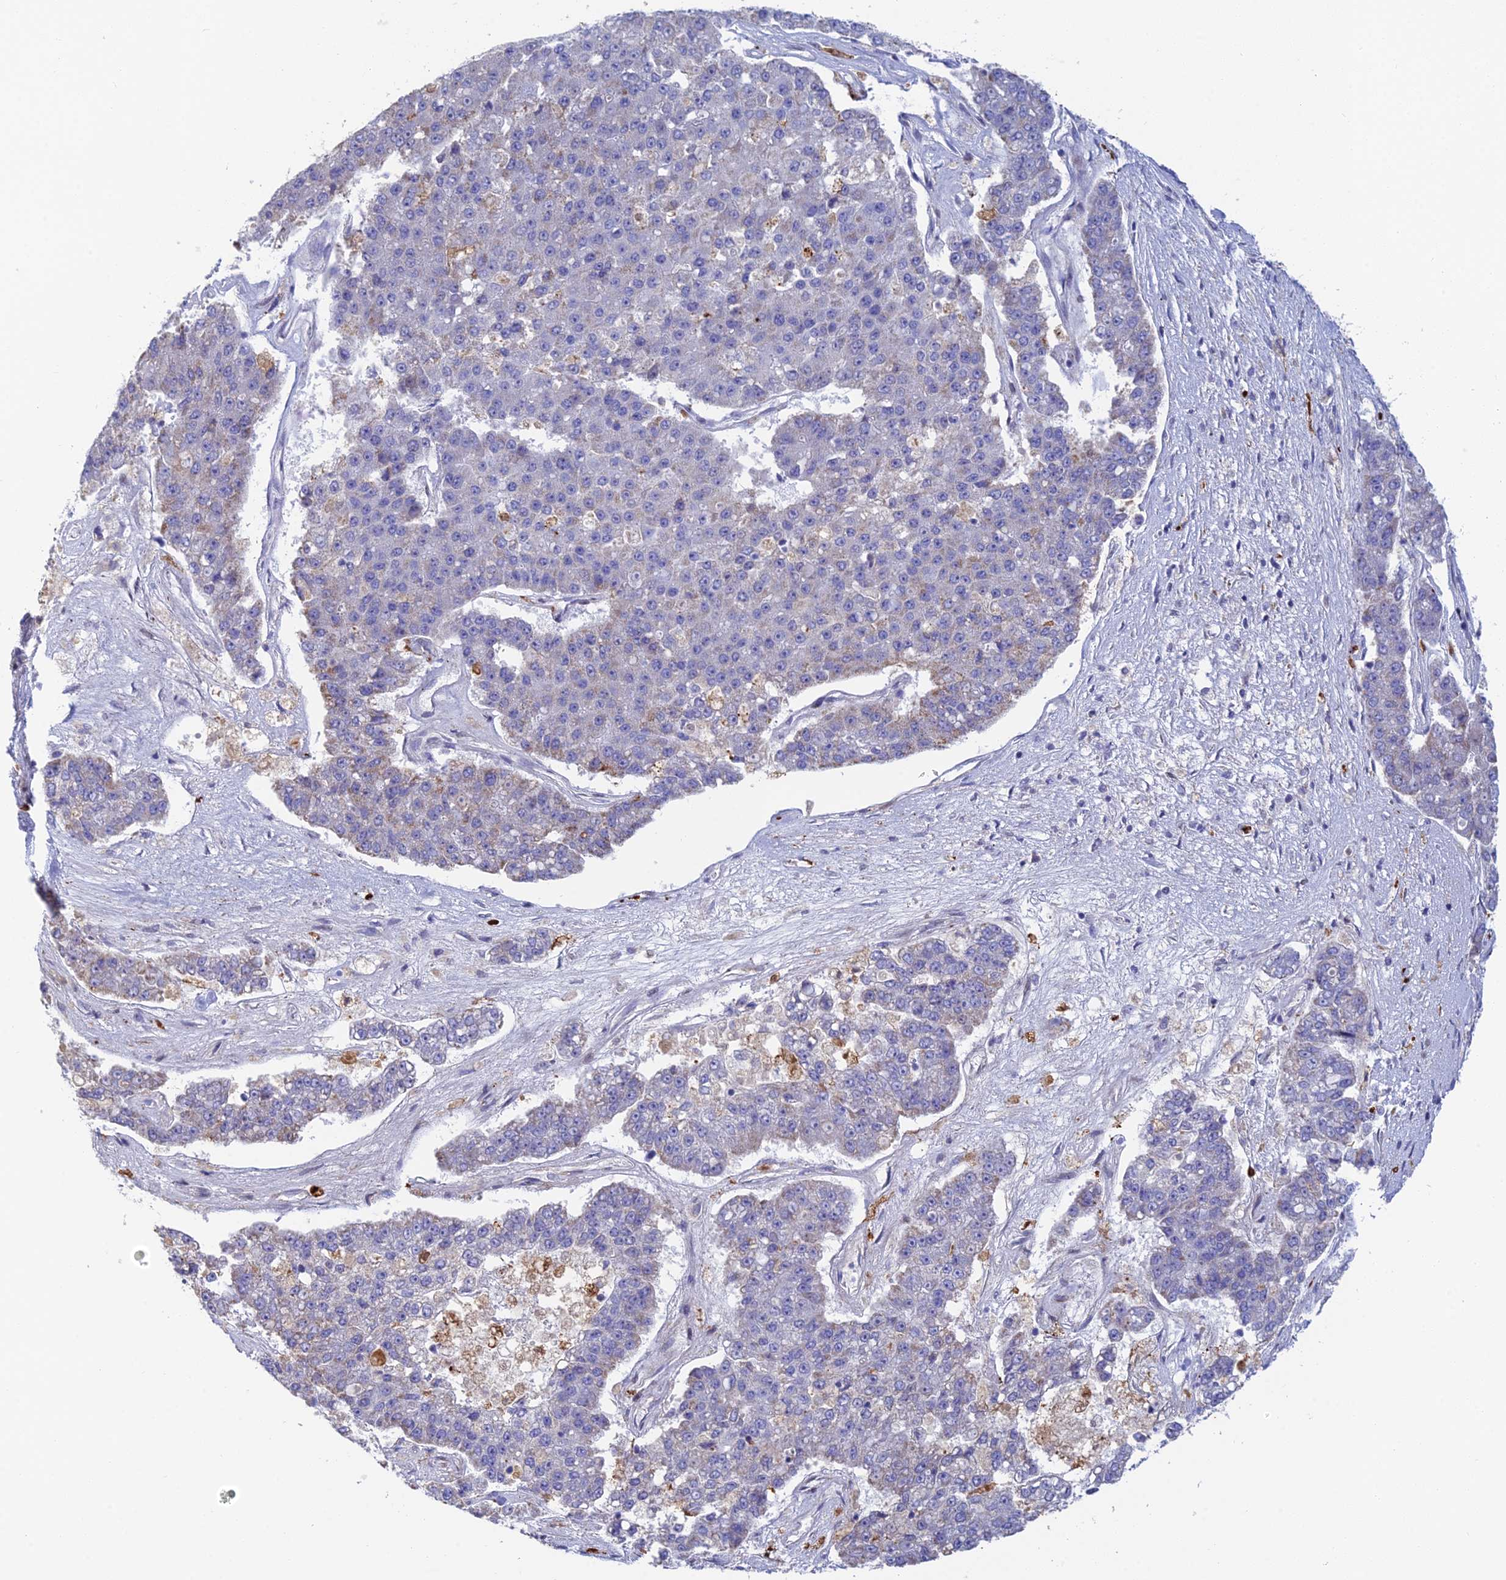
{"staining": {"intensity": "moderate", "quantity": "<25%", "location": "cytoplasmic/membranous"}, "tissue": "pancreatic cancer", "cell_type": "Tumor cells", "image_type": "cancer", "snomed": [{"axis": "morphology", "description": "Adenocarcinoma, NOS"}, {"axis": "topography", "description": "Pancreas"}], "caption": "A histopathology image of adenocarcinoma (pancreatic) stained for a protein reveals moderate cytoplasmic/membranous brown staining in tumor cells. The staining was performed using DAB (3,3'-diaminobenzidine), with brown indicating positive protein expression. Nuclei are stained blue with hematoxylin.", "gene": "CSPG4", "patient": {"sex": "male", "age": 50}}